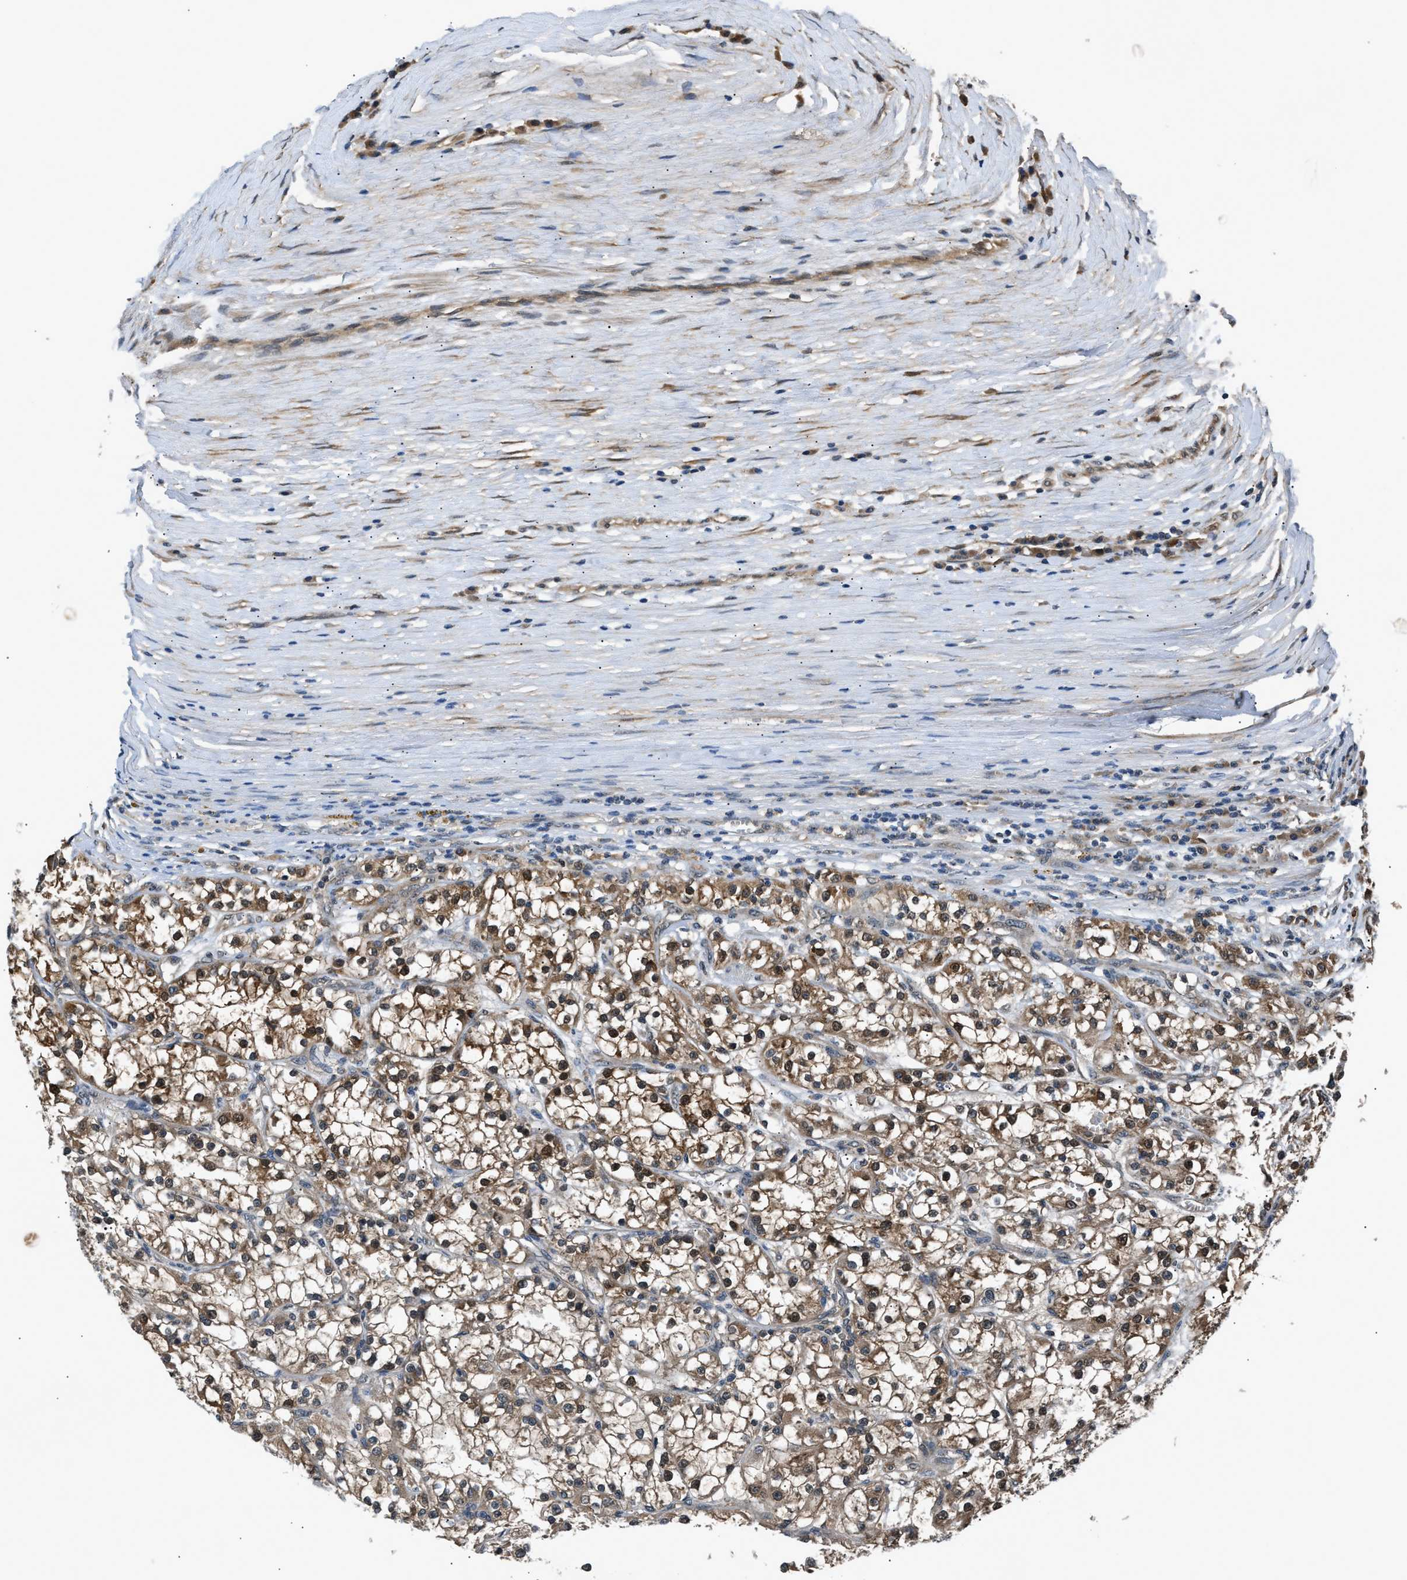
{"staining": {"intensity": "moderate", "quantity": ">75%", "location": "cytoplasmic/membranous"}, "tissue": "renal cancer", "cell_type": "Tumor cells", "image_type": "cancer", "snomed": [{"axis": "morphology", "description": "Adenocarcinoma, NOS"}, {"axis": "topography", "description": "Kidney"}], "caption": "Renal cancer stained with IHC shows moderate cytoplasmic/membranous positivity in about >75% of tumor cells. Nuclei are stained in blue.", "gene": "TP53I3", "patient": {"sex": "female", "age": 52}}